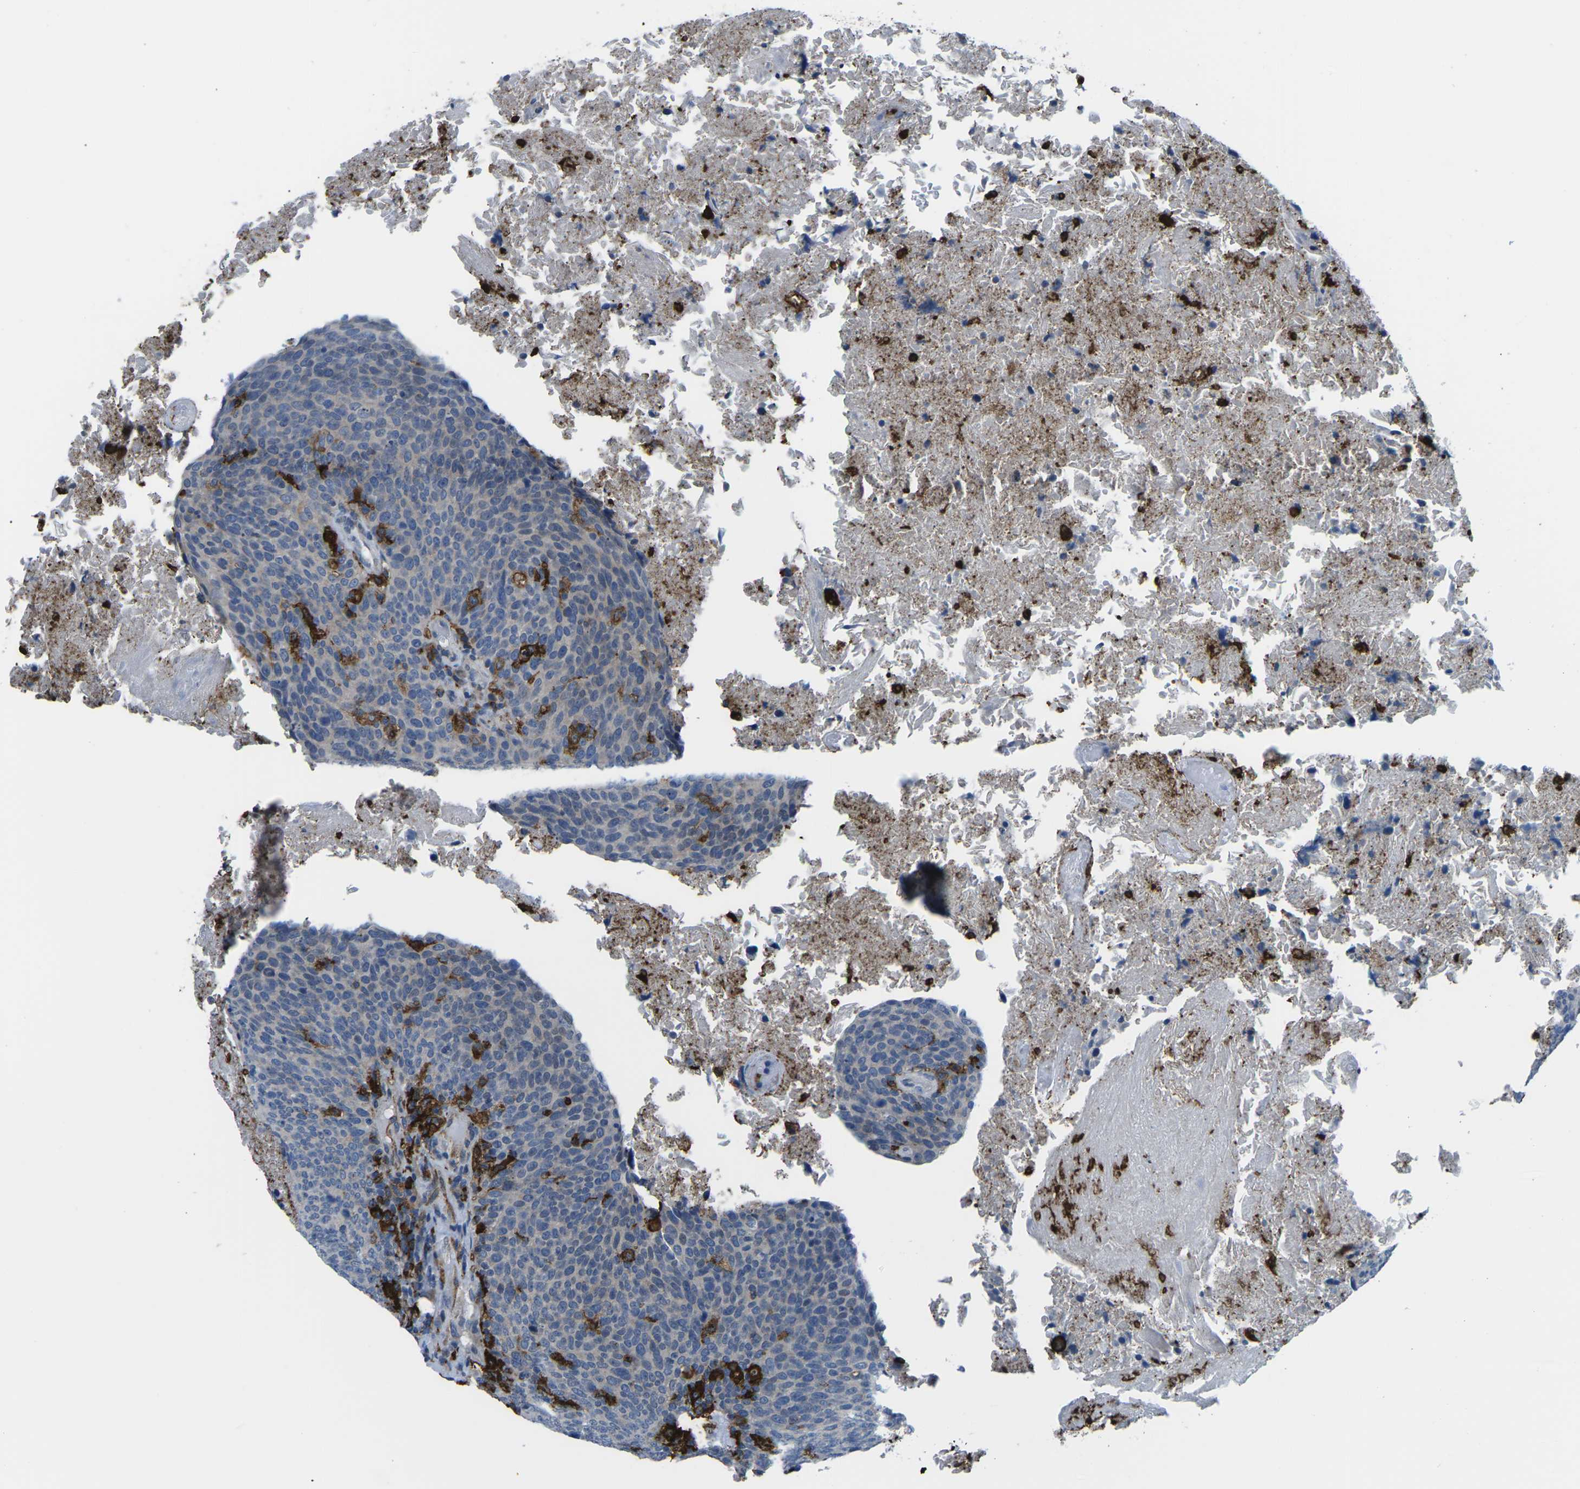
{"staining": {"intensity": "negative", "quantity": "none", "location": "none"}, "tissue": "head and neck cancer", "cell_type": "Tumor cells", "image_type": "cancer", "snomed": [{"axis": "morphology", "description": "Squamous cell carcinoma, NOS"}, {"axis": "morphology", "description": "Squamous cell carcinoma, metastatic, NOS"}, {"axis": "topography", "description": "Lymph node"}, {"axis": "topography", "description": "Head-Neck"}], "caption": "Immunohistochemistry of human head and neck cancer shows no positivity in tumor cells.", "gene": "PTPN1", "patient": {"sex": "male", "age": 62}}